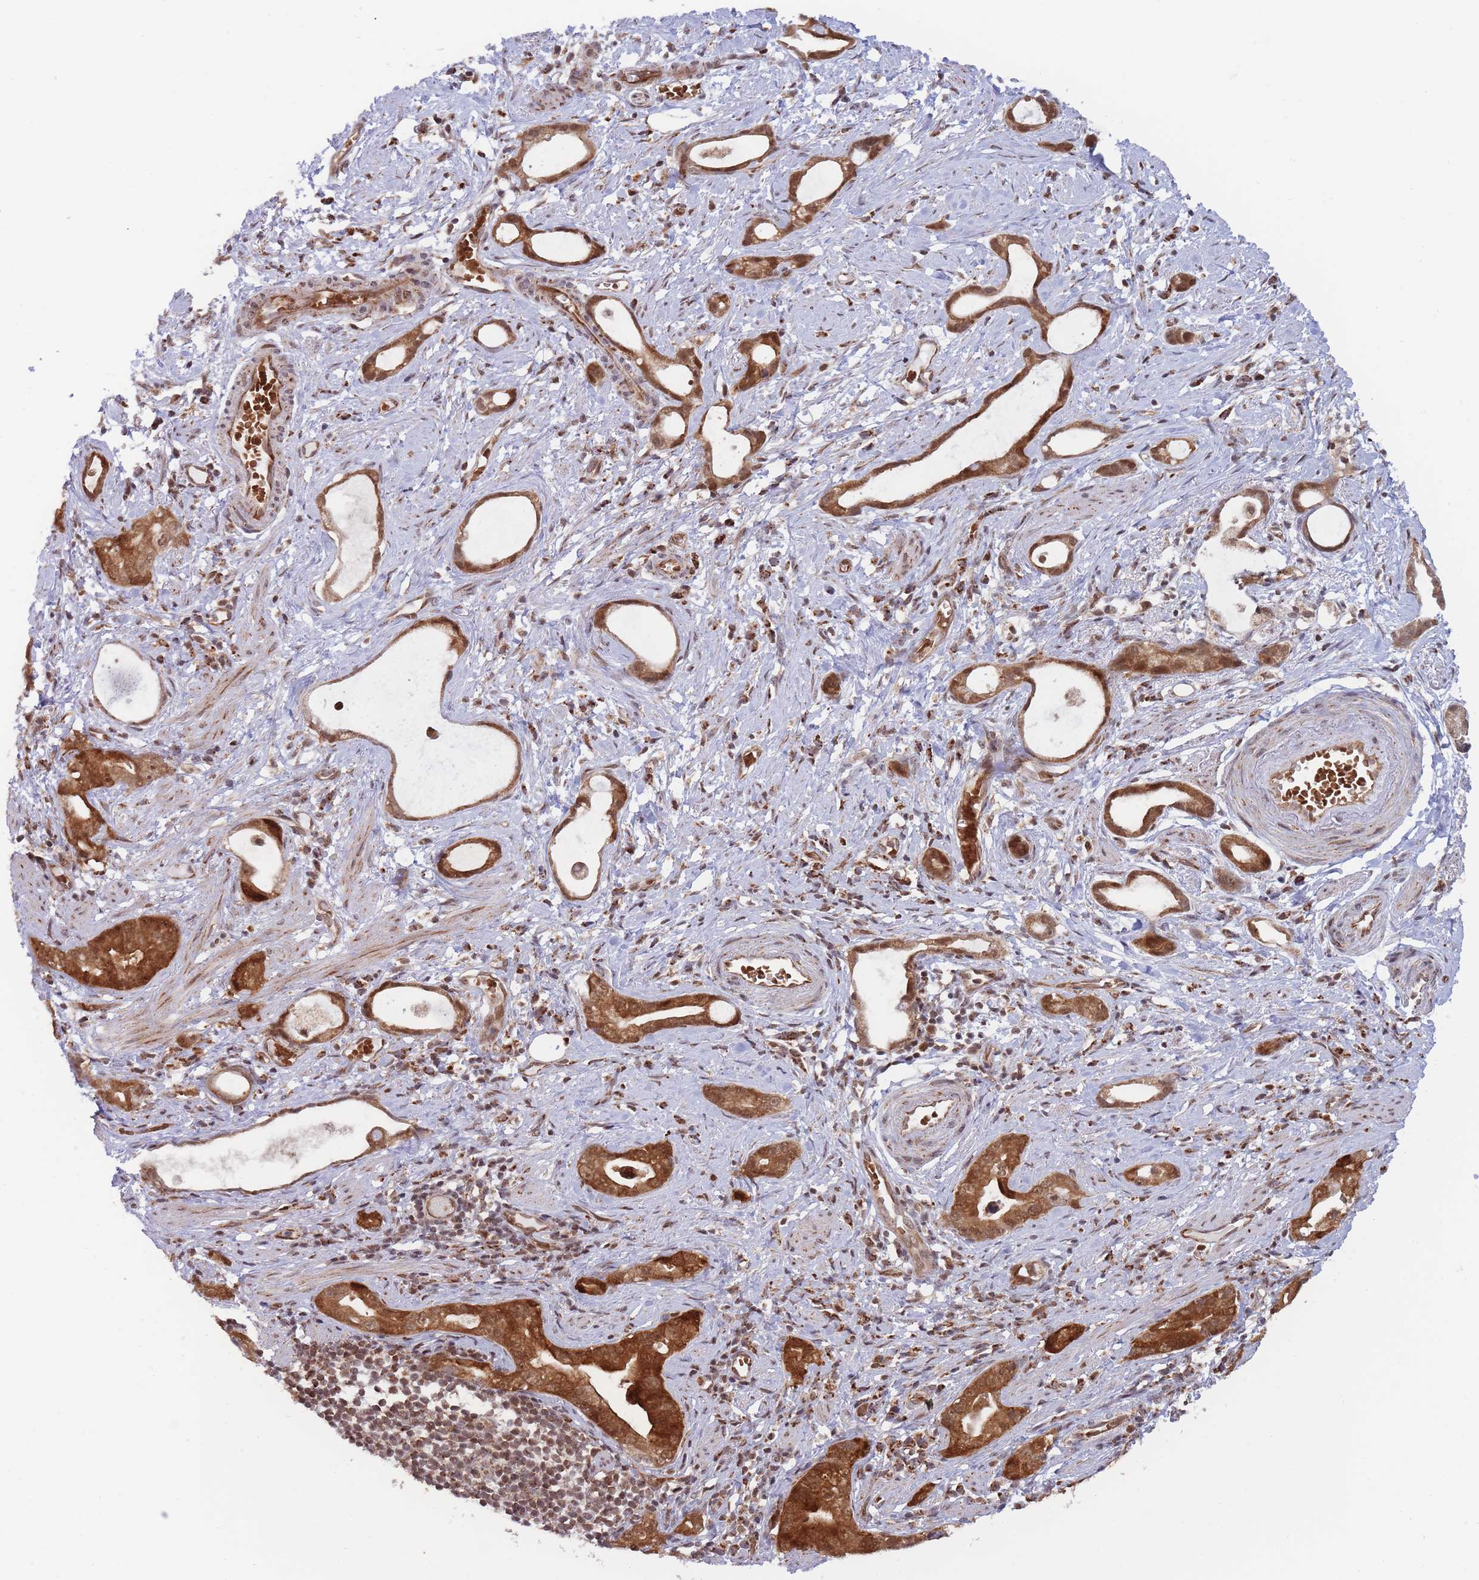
{"staining": {"intensity": "moderate", "quantity": ">75%", "location": "cytoplasmic/membranous,nuclear"}, "tissue": "stomach cancer", "cell_type": "Tumor cells", "image_type": "cancer", "snomed": [{"axis": "morphology", "description": "Adenocarcinoma, NOS"}, {"axis": "topography", "description": "Stomach"}], "caption": "A brown stain shows moderate cytoplasmic/membranous and nuclear staining of a protein in human stomach cancer (adenocarcinoma) tumor cells.", "gene": "BOD1L1", "patient": {"sex": "male", "age": 55}}